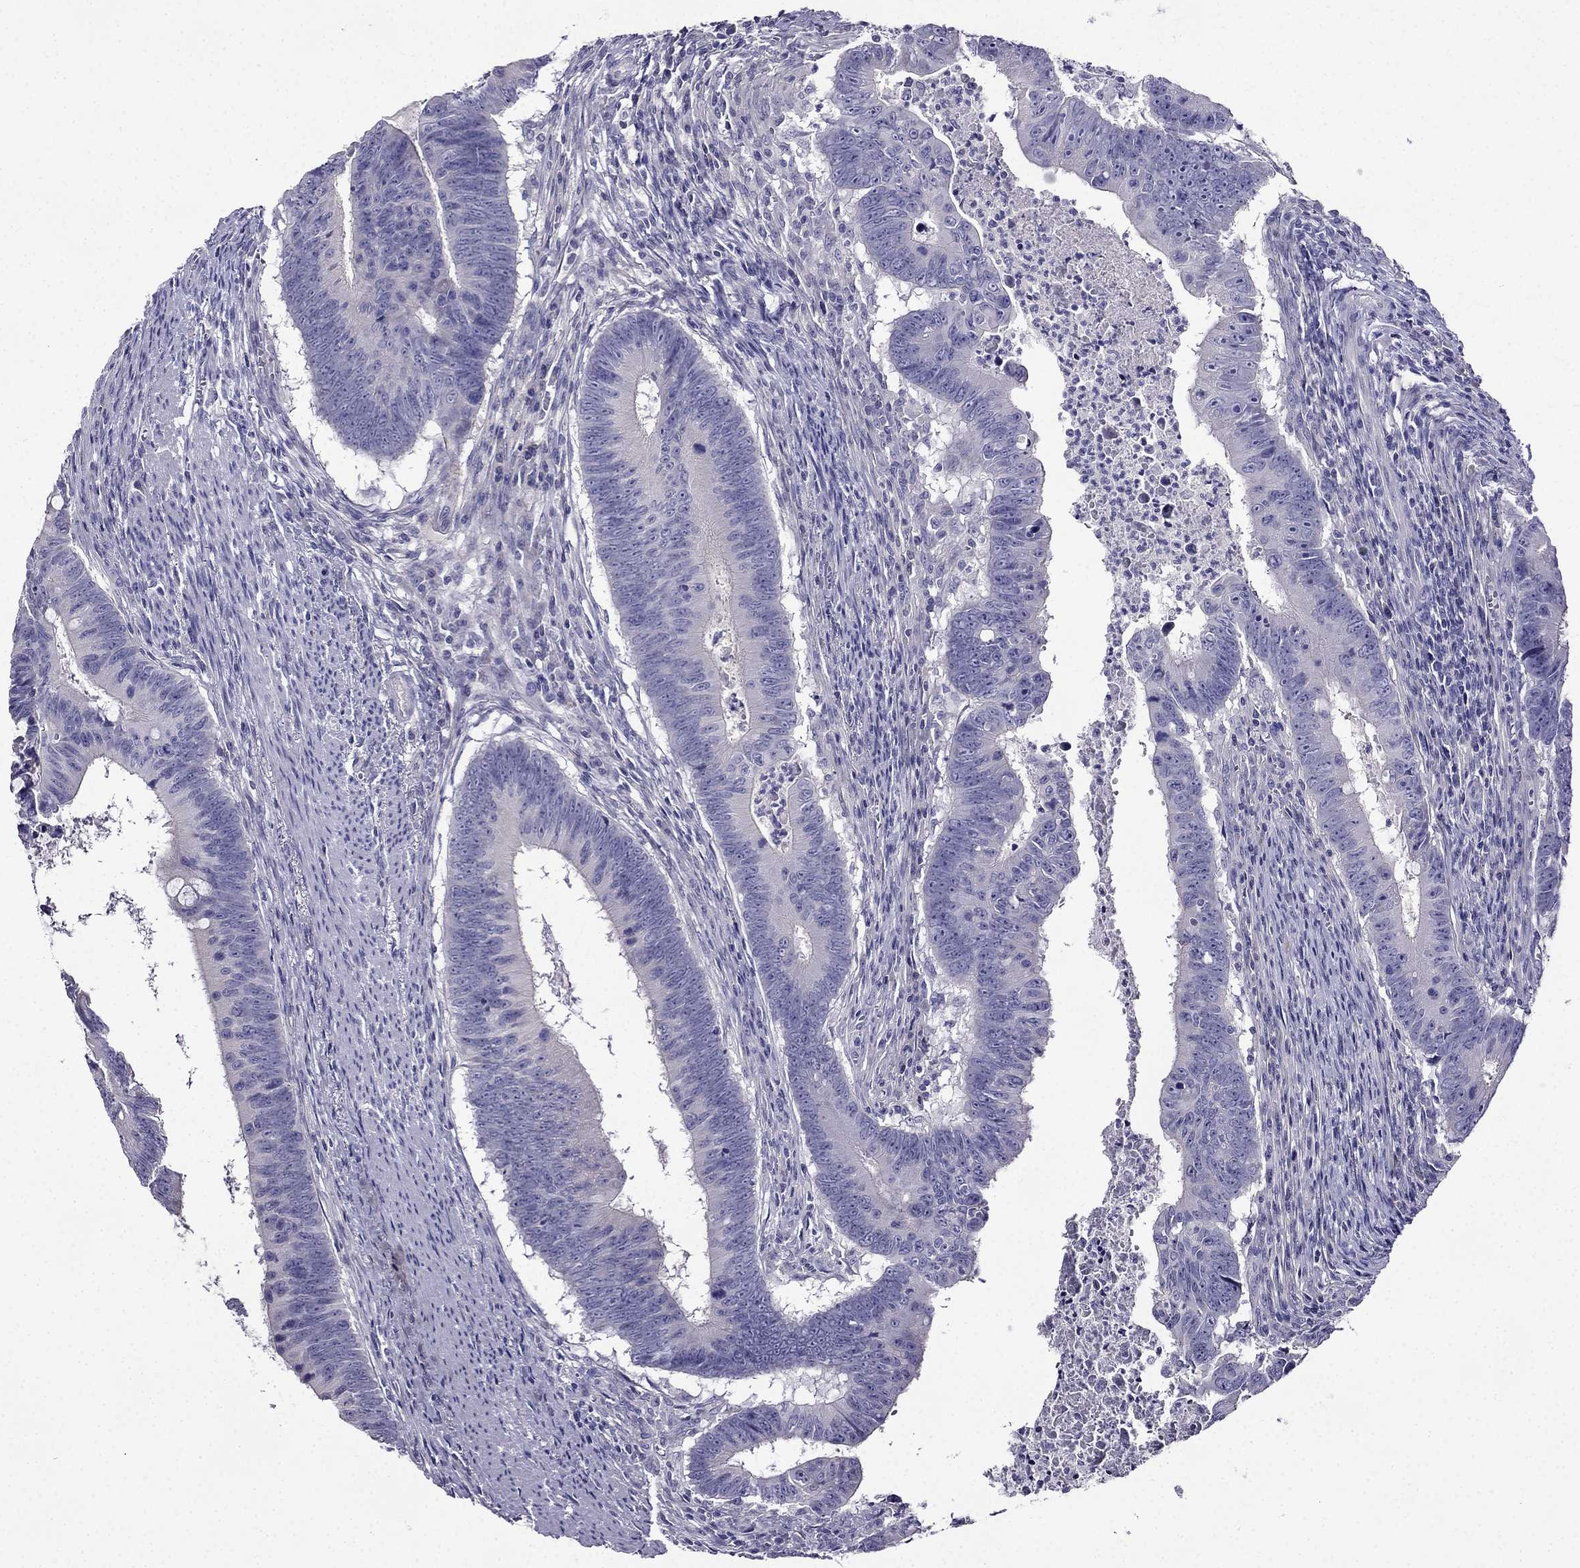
{"staining": {"intensity": "negative", "quantity": "none", "location": "none"}, "tissue": "colorectal cancer", "cell_type": "Tumor cells", "image_type": "cancer", "snomed": [{"axis": "morphology", "description": "Adenocarcinoma, NOS"}, {"axis": "topography", "description": "Colon"}], "caption": "Colorectal cancer was stained to show a protein in brown. There is no significant expression in tumor cells.", "gene": "TMEM266", "patient": {"sex": "female", "age": 87}}